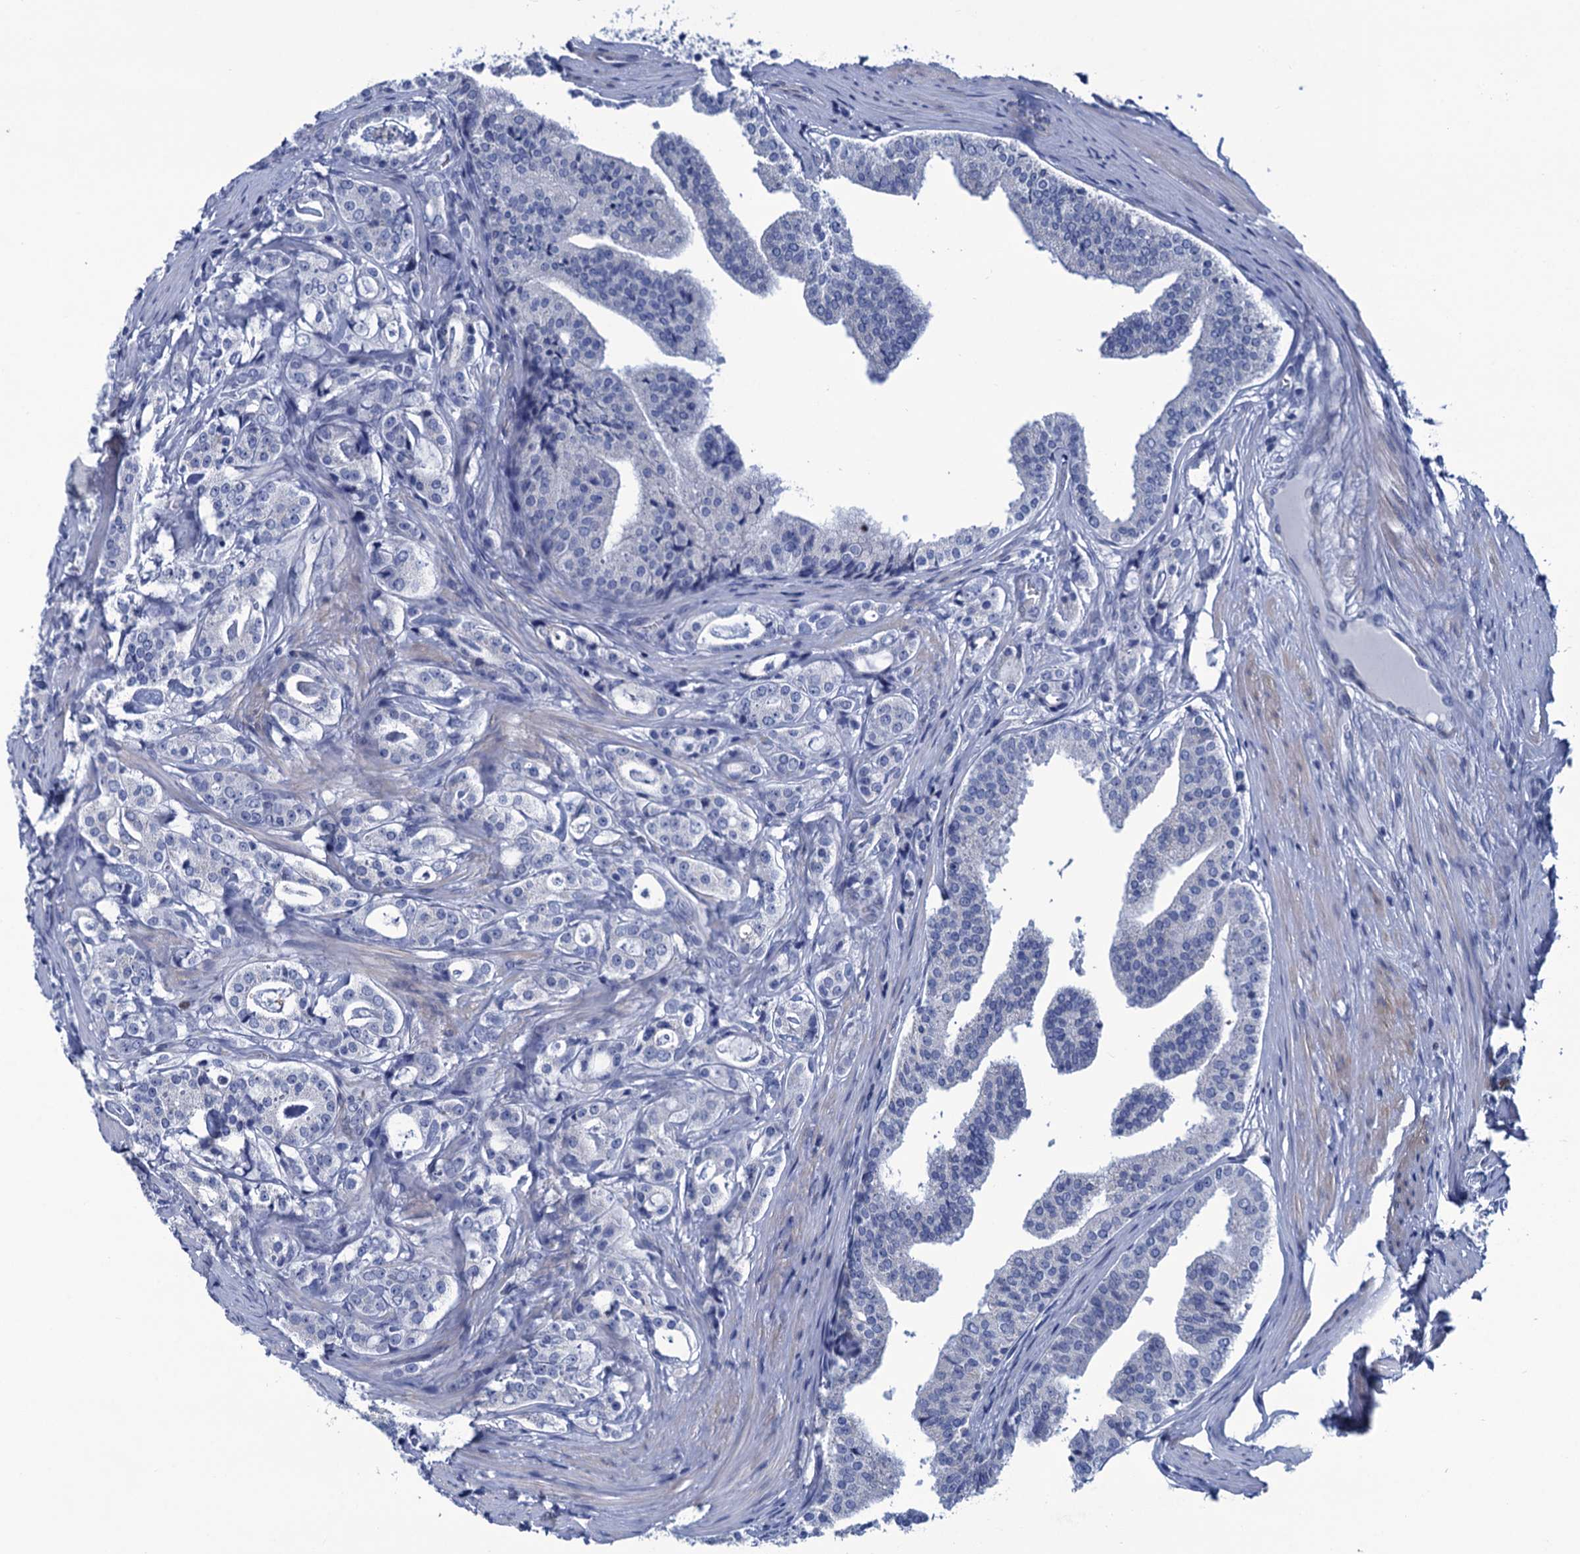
{"staining": {"intensity": "negative", "quantity": "none", "location": "none"}, "tissue": "prostate cancer", "cell_type": "Tumor cells", "image_type": "cancer", "snomed": [{"axis": "morphology", "description": "Adenocarcinoma, High grade"}, {"axis": "topography", "description": "Prostate"}], "caption": "An immunohistochemistry micrograph of prostate adenocarcinoma (high-grade) is shown. There is no staining in tumor cells of prostate adenocarcinoma (high-grade).", "gene": "RHCG", "patient": {"sex": "male", "age": 63}}